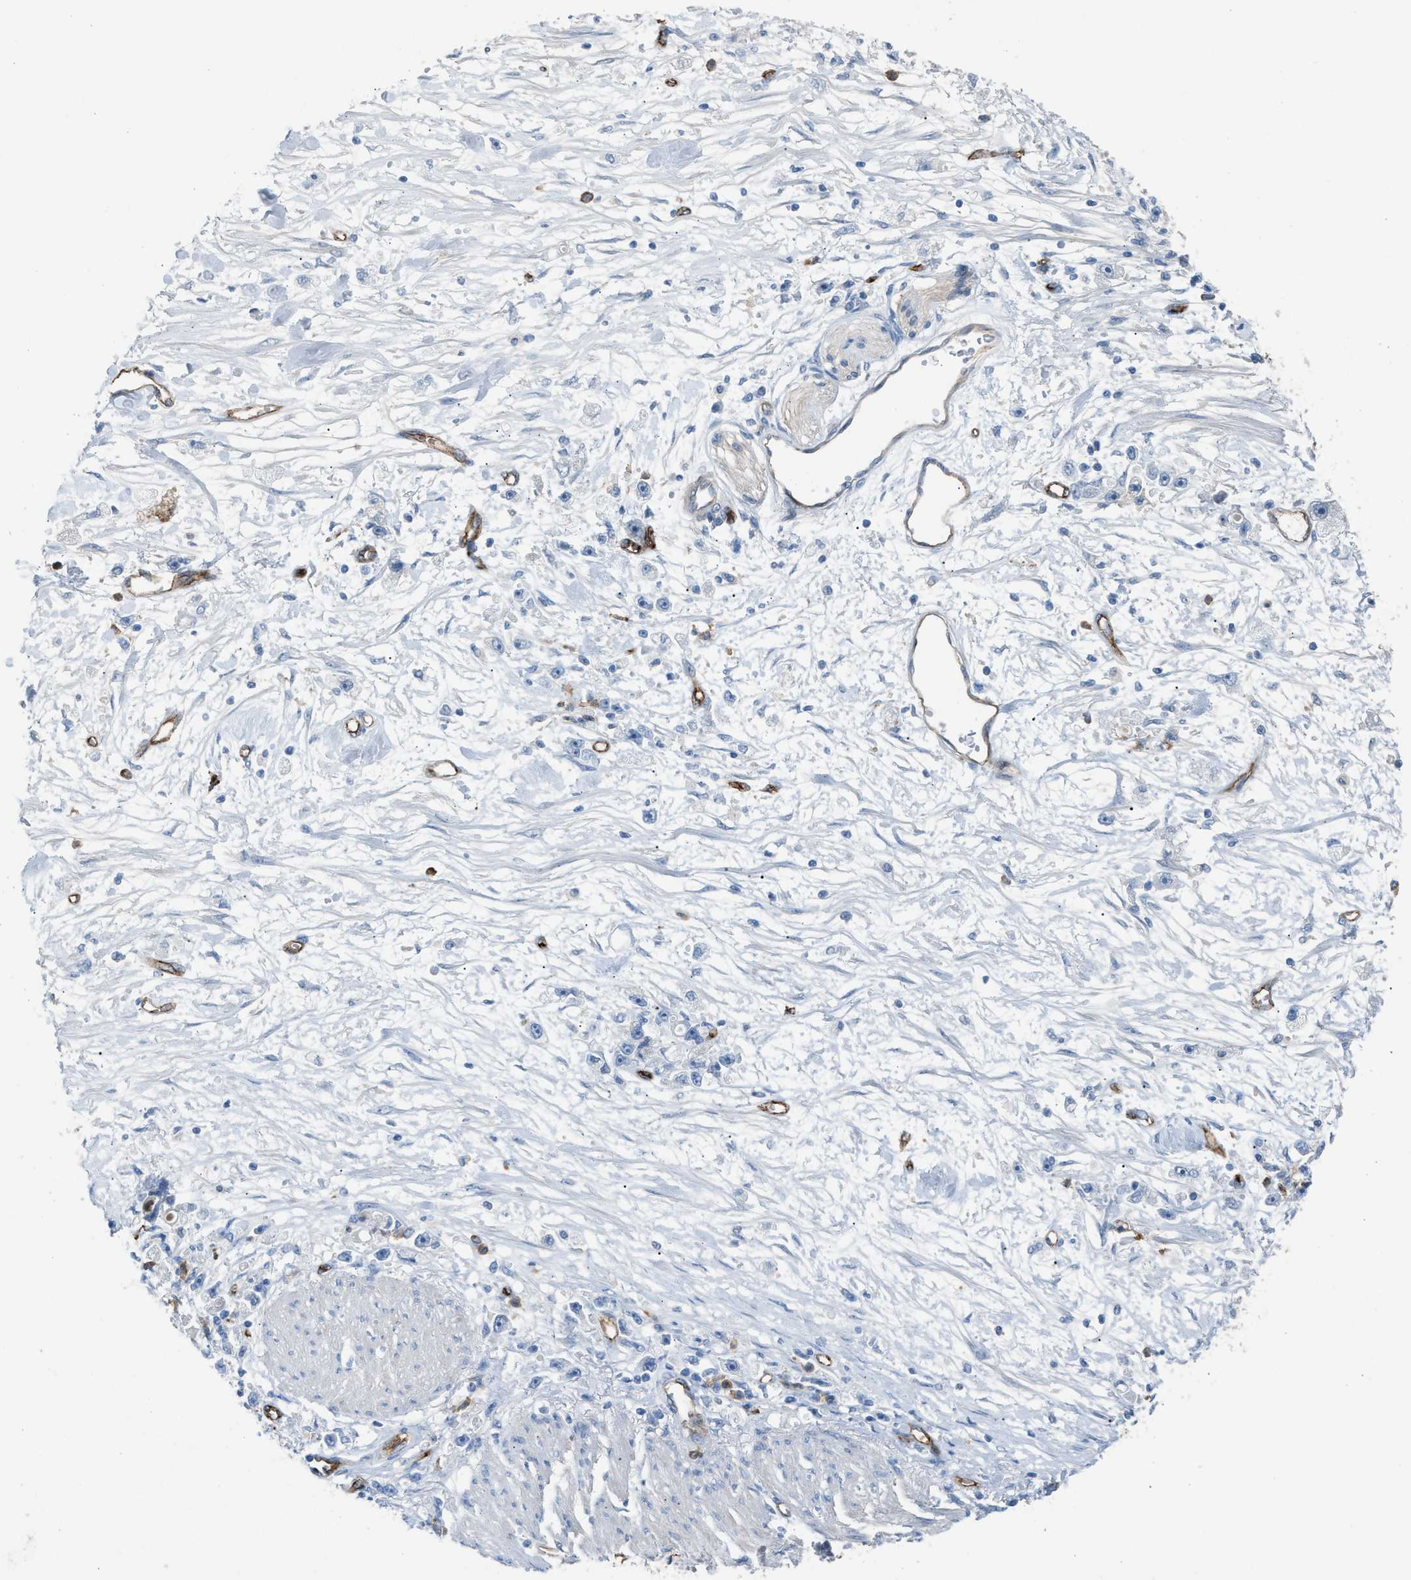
{"staining": {"intensity": "negative", "quantity": "none", "location": "none"}, "tissue": "stomach cancer", "cell_type": "Tumor cells", "image_type": "cancer", "snomed": [{"axis": "morphology", "description": "Adenocarcinoma, NOS"}, {"axis": "topography", "description": "Stomach"}], "caption": "This image is of adenocarcinoma (stomach) stained with IHC to label a protein in brown with the nuclei are counter-stained blue. There is no positivity in tumor cells.", "gene": "DYSF", "patient": {"sex": "female", "age": 59}}